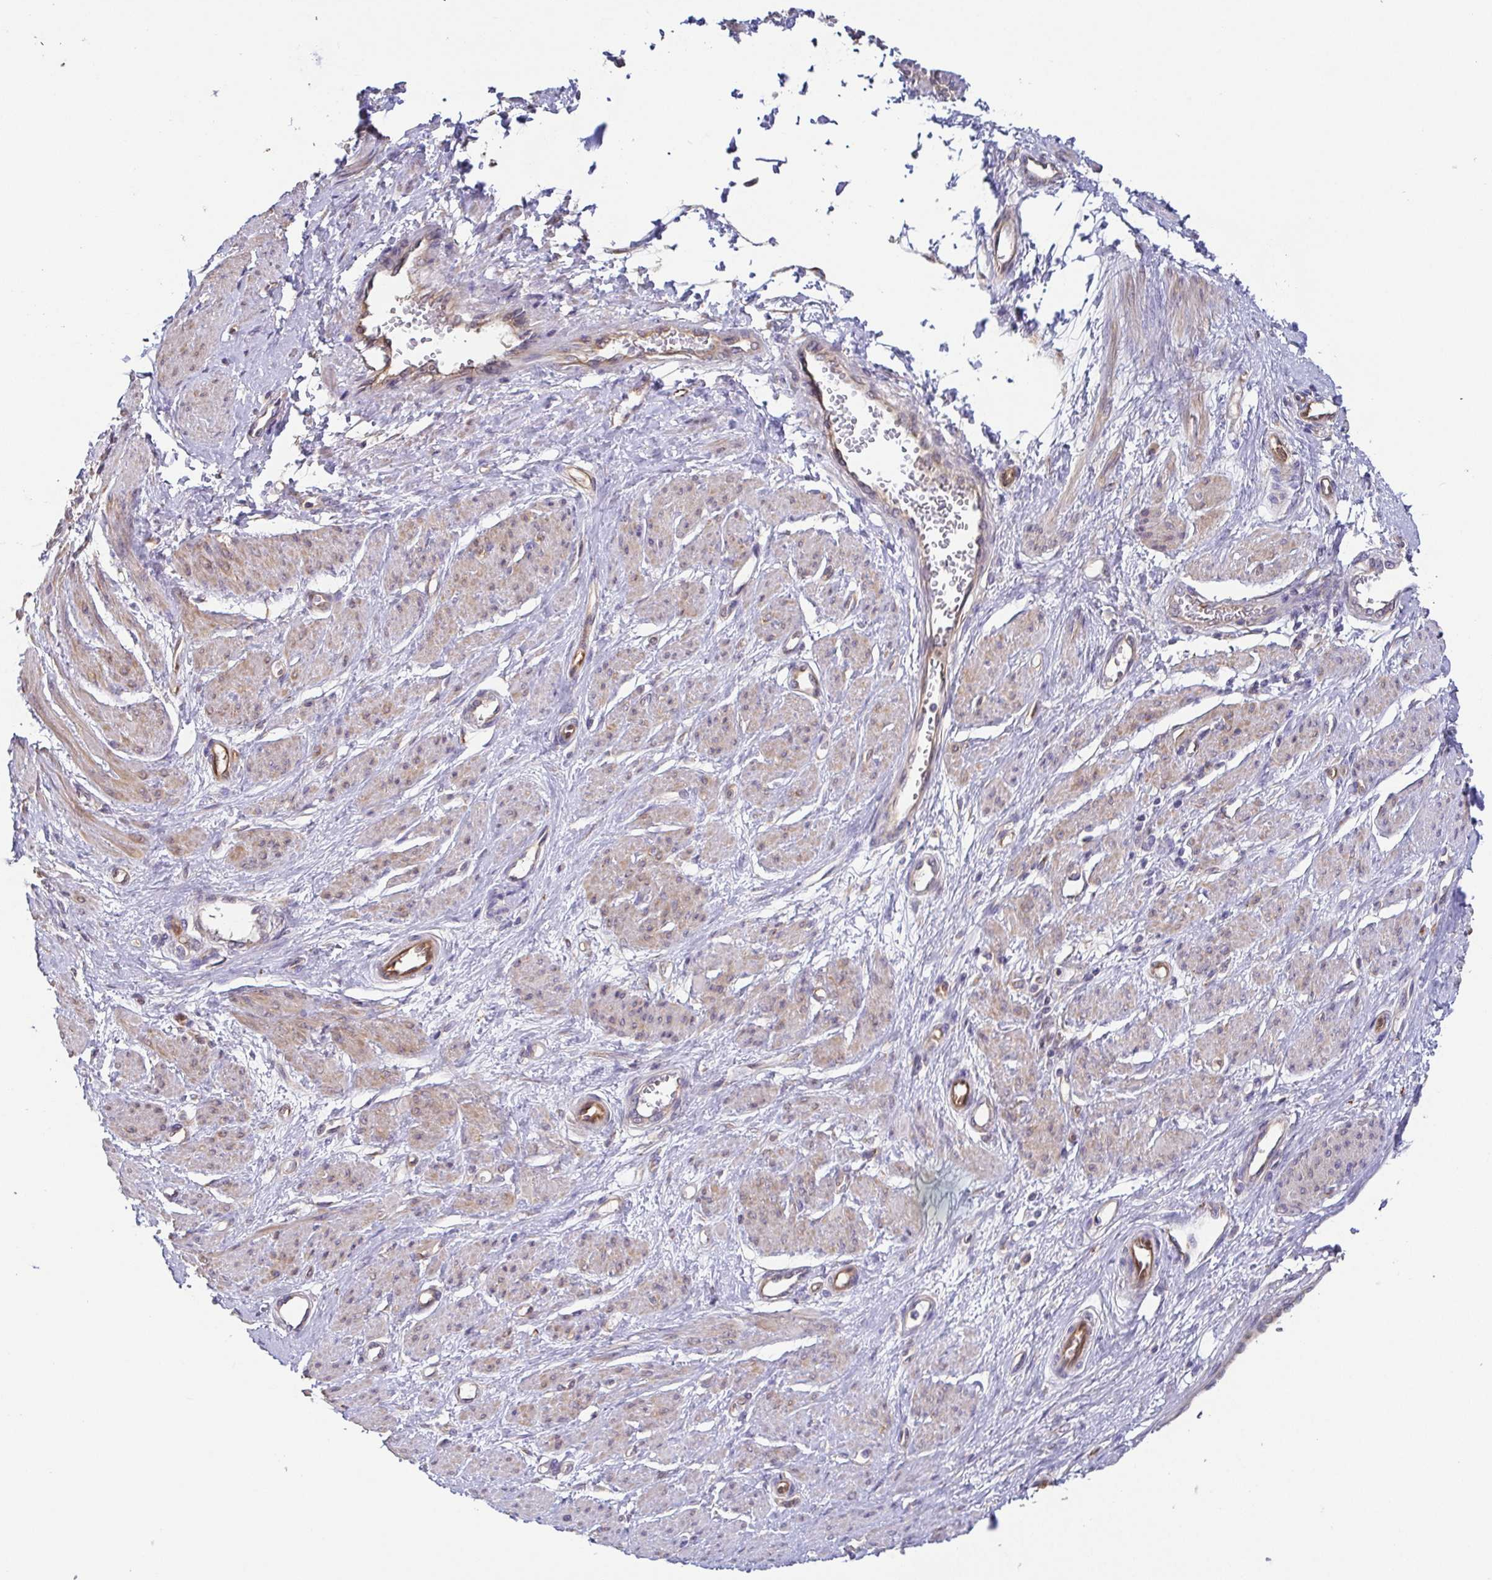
{"staining": {"intensity": "weak", "quantity": "25%-75%", "location": "cytoplasmic/membranous"}, "tissue": "smooth muscle", "cell_type": "Smooth muscle cells", "image_type": "normal", "snomed": [{"axis": "morphology", "description": "Normal tissue, NOS"}, {"axis": "topography", "description": "Smooth muscle"}, {"axis": "topography", "description": "Uterus"}], "caption": "High-magnification brightfield microscopy of unremarkable smooth muscle stained with DAB (3,3'-diaminobenzidine) (brown) and counterstained with hematoxylin (blue). smooth muscle cells exhibit weak cytoplasmic/membranous positivity is seen in approximately25%-75% of cells.", "gene": "EIF3D", "patient": {"sex": "female", "age": 39}}